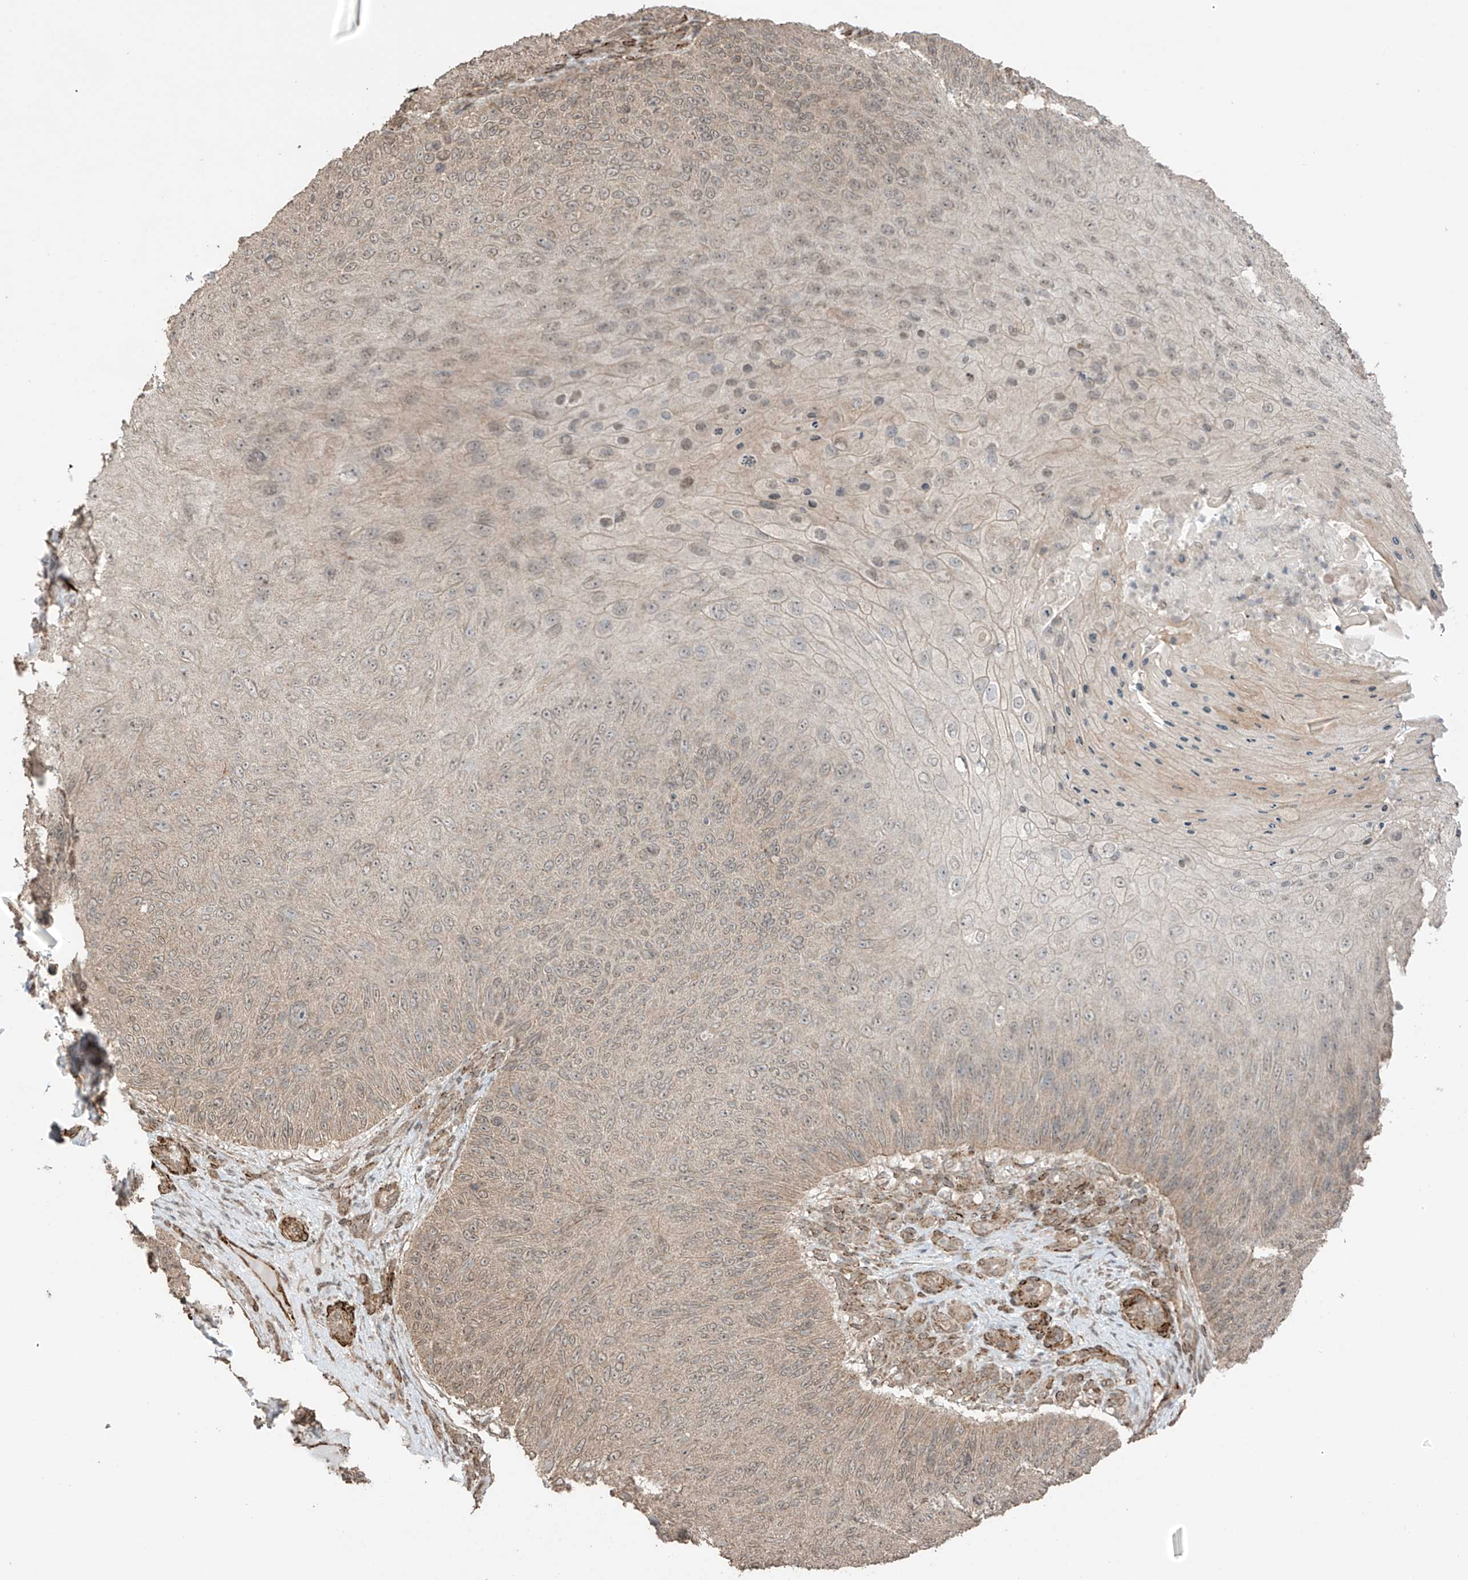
{"staining": {"intensity": "weak", "quantity": "<25%", "location": "cytoplasmic/membranous,nuclear"}, "tissue": "skin cancer", "cell_type": "Tumor cells", "image_type": "cancer", "snomed": [{"axis": "morphology", "description": "Squamous cell carcinoma, NOS"}, {"axis": "topography", "description": "Skin"}], "caption": "High power microscopy photomicrograph of an immunohistochemistry (IHC) micrograph of skin cancer, revealing no significant expression in tumor cells.", "gene": "TTLL5", "patient": {"sex": "female", "age": 88}}